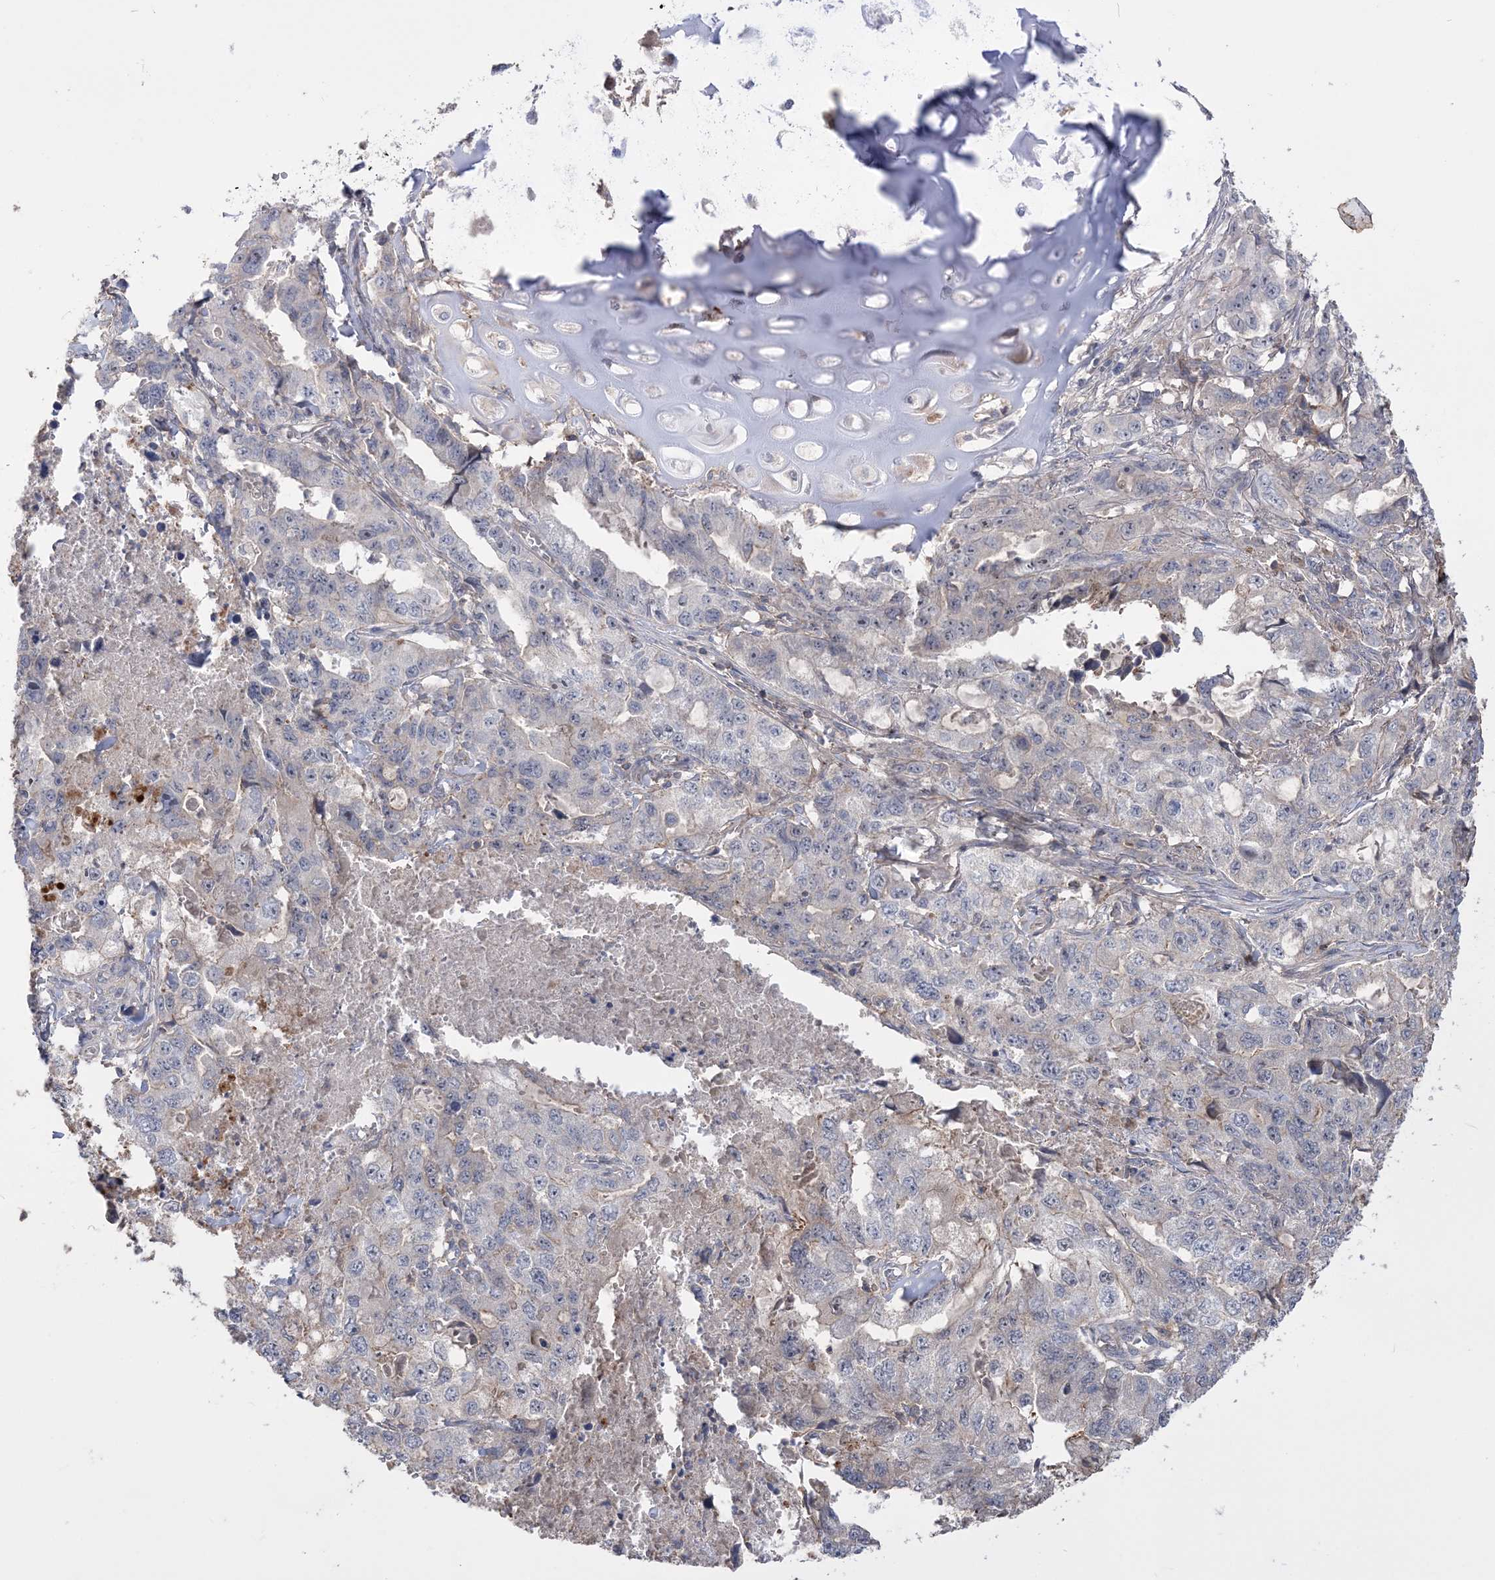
{"staining": {"intensity": "negative", "quantity": "none", "location": "none"}, "tissue": "lung cancer", "cell_type": "Tumor cells", "image_type": "cancer", "snomed": [{"axis": "morphology", "description": "Adenocarcinoma, NOS"}, {"axis": "topography", "description": "Lung"}], "caption": "Adenocarcinoma (lung) was stained to show a protein in brown. There is no significant staining in tumor cells. (Brightfield microscopy of DAB (3,3'-diaminobenzidine) immunohistochemistry at high magnification).", "gene": "SLFN14", "patient": {"sex": "female", "age": 51}}